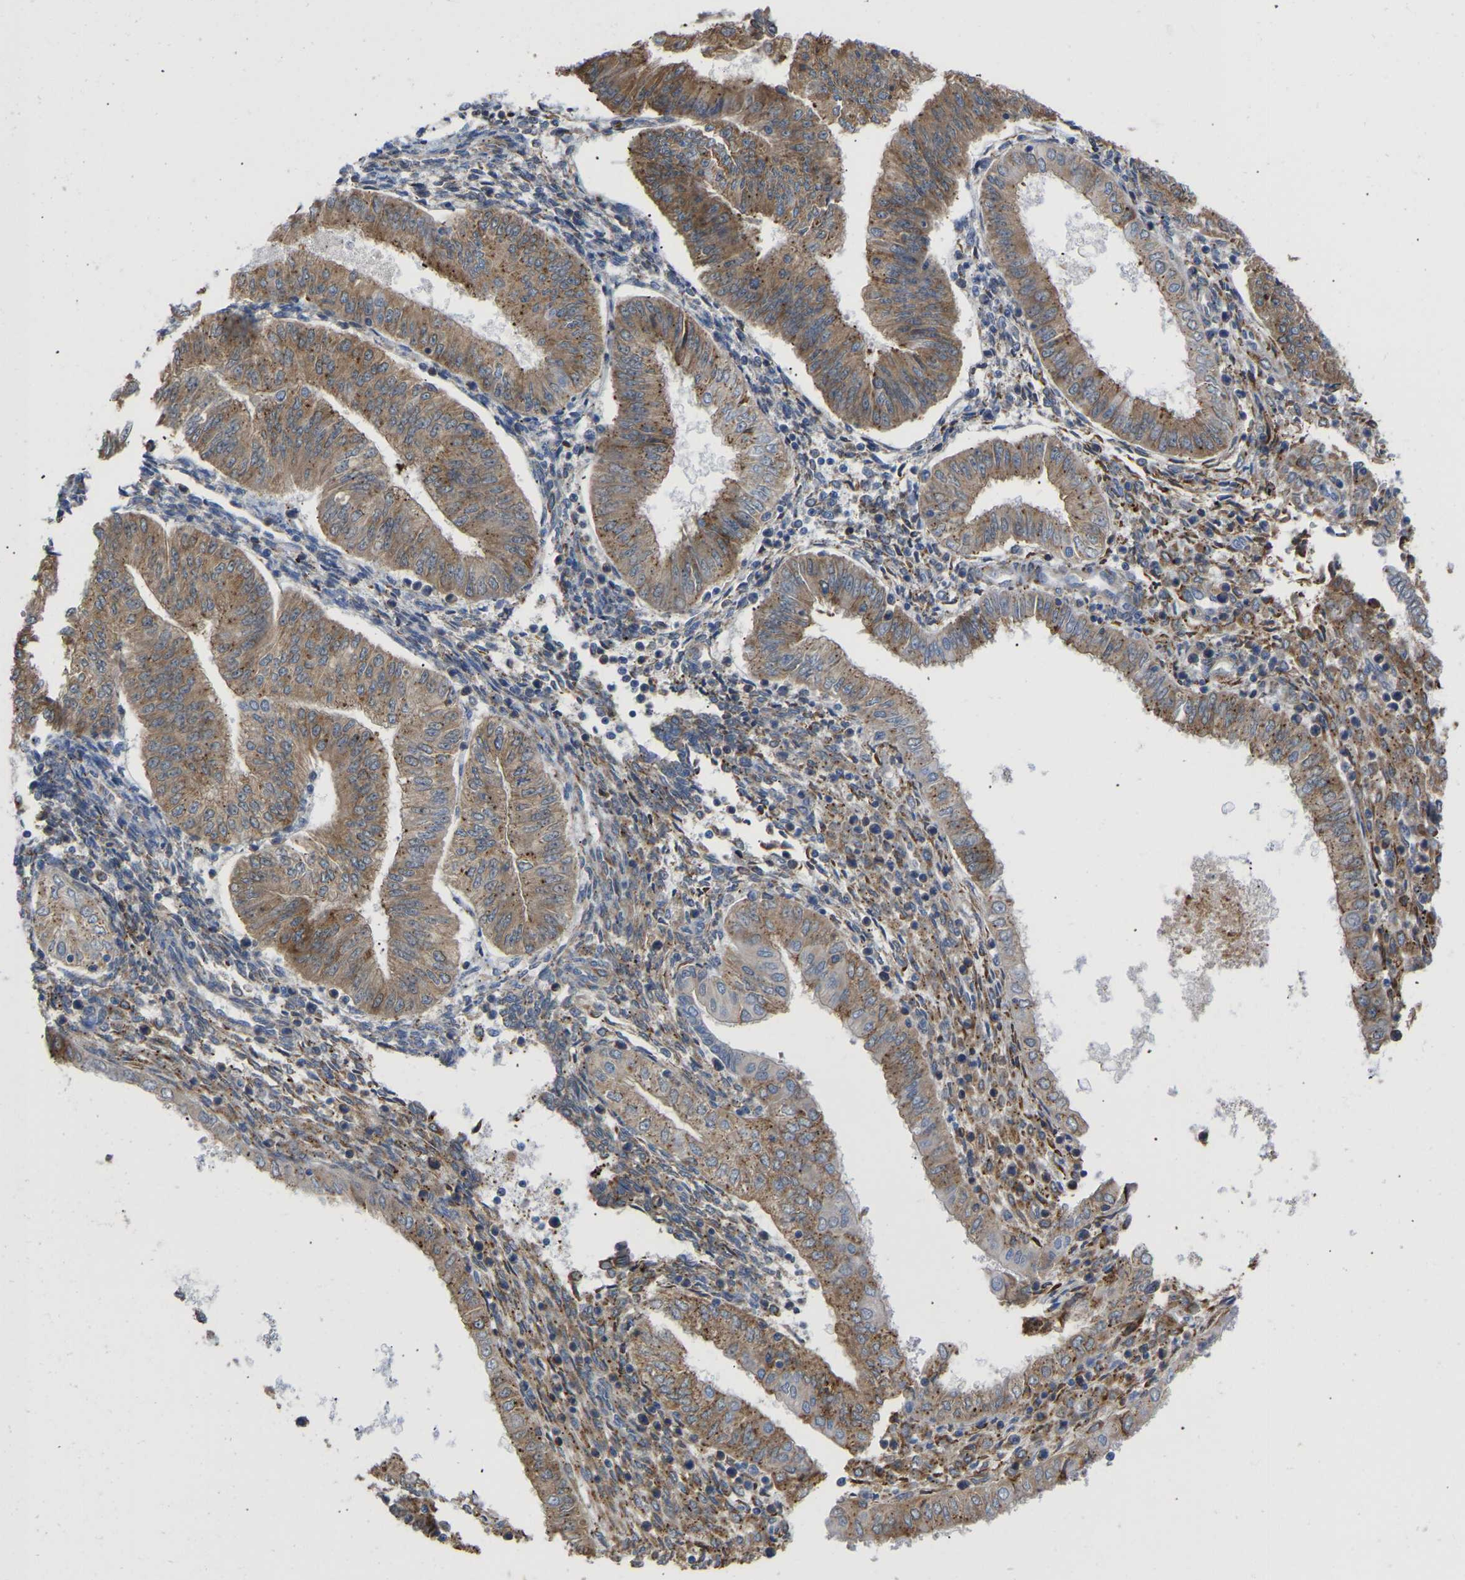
{"staining": {"intensity": "moderate", "quantity": ">75%", "location": "cytoplasmic/membranous"}, "tissue": "endometrial cancer", "cell_type": "Tumor cells", "image_type": "cancer", "snomed": [{"axis": "morphology", "description": "Normal tissue, NOS"}, {"axis": "morphology", "description": "Adenocarcinoma, NOS"}, {"axis": "topography", "description": "Endometrium"}], "caption": "Endometrial adenocarcinoma stained with a protein marker exhibits moderate staining in tumor cells.", "gene": "P4HB", "patient": {"sex": "female", "age": 53}}